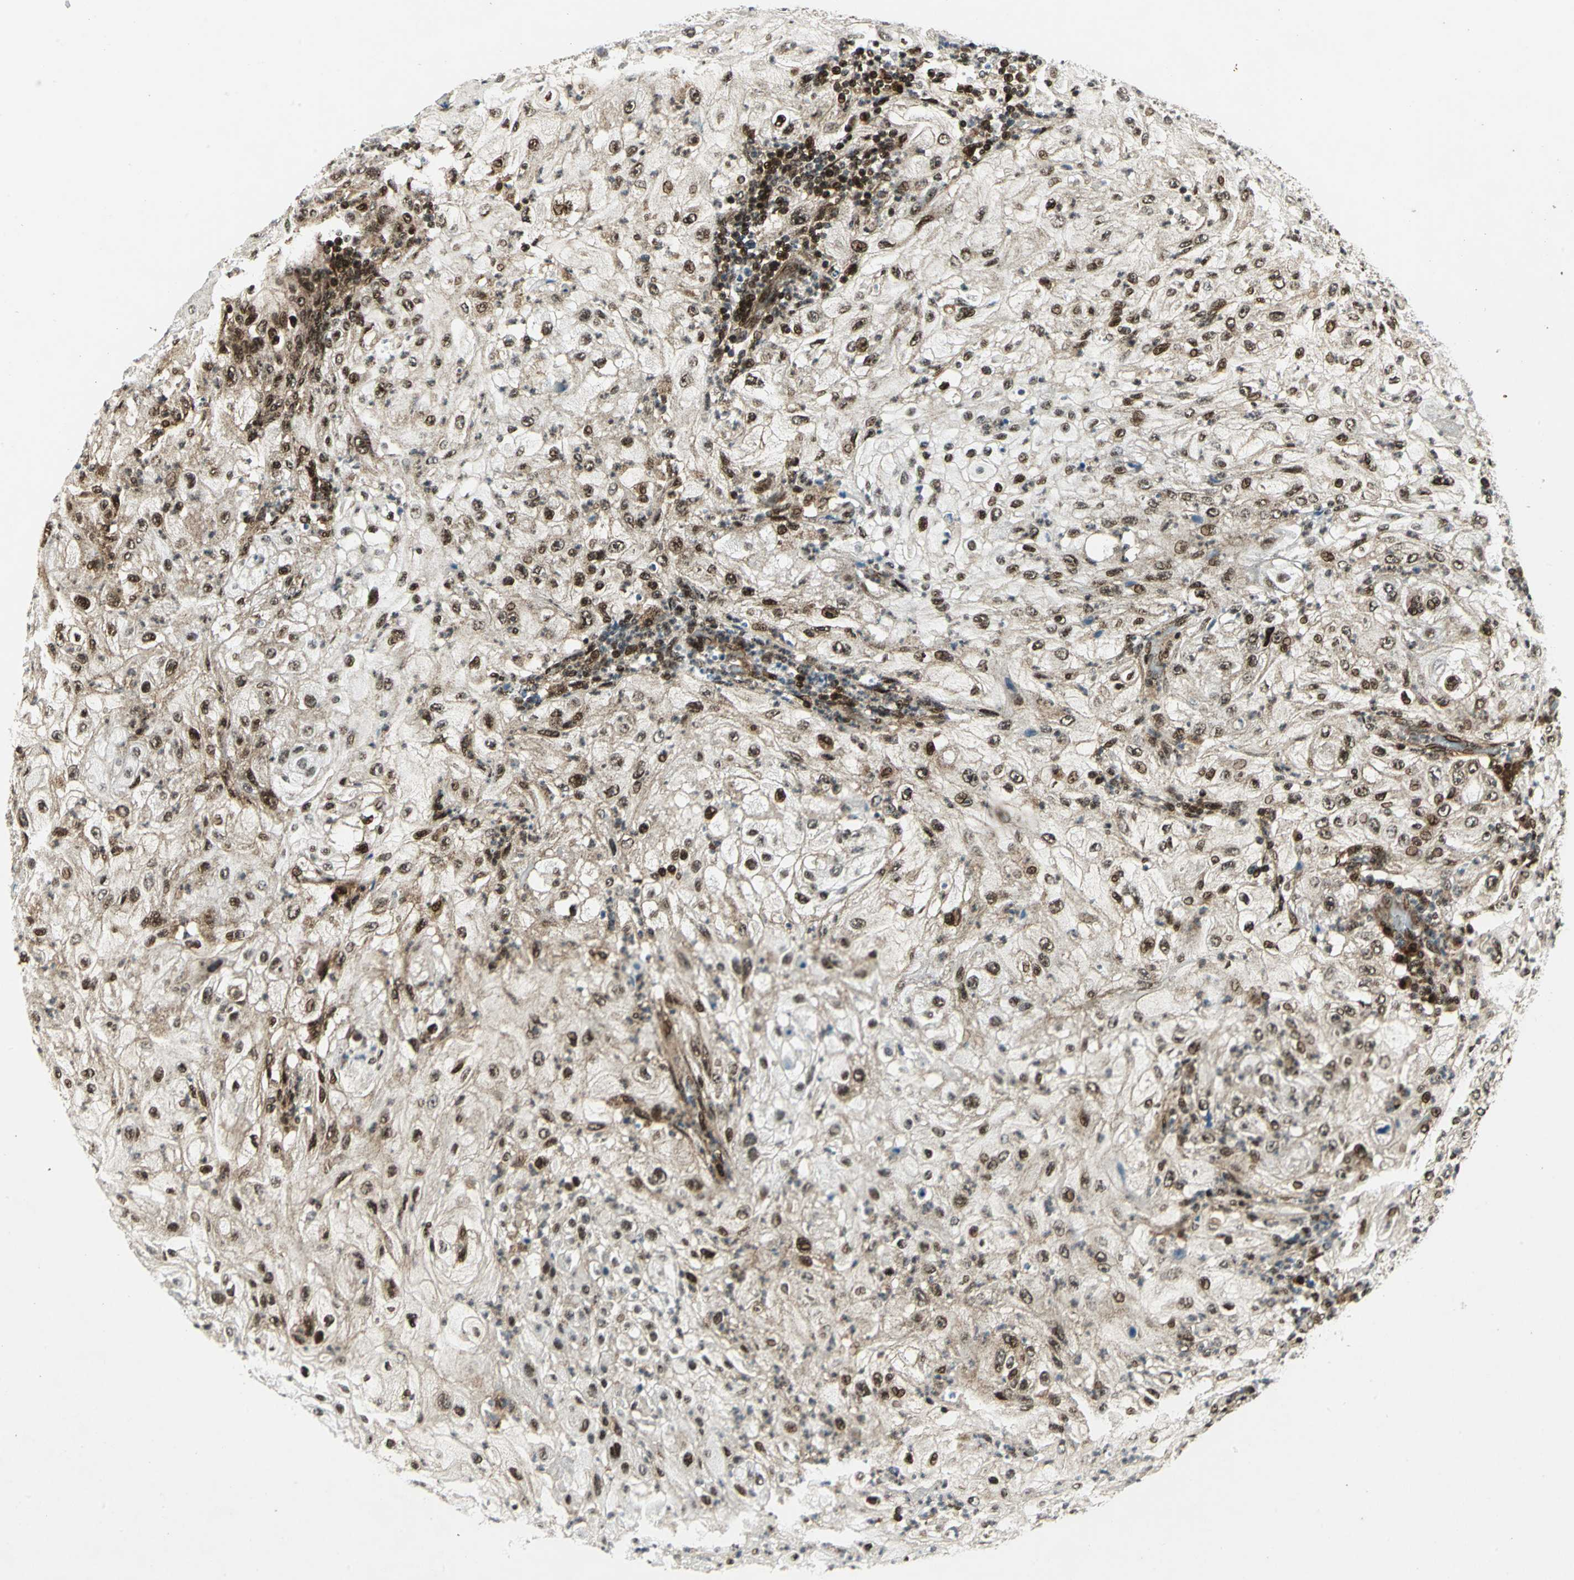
{"staining": {"intensity": "moderate", "quantity": ">75%", "location": "cytoplasmic/membranous,nuclear"}, "tissue": "lung cancer", "cell_type": "Tumor cells", "image_type": "cancer", "snomed": [{"axis": "morphology", "description": "Inflammation, NOS"}, {"axis": "morphology", "description": "Squamous cell carcinoma, NOS"}, {"axis": "topography", "description": "Lymph node"}, {"axis": "topography", "description": "Soft tissue"}, {"axis": "topography", "description": "Lung"}], "caption": "Squamous cell carcinoma (lung) stained with a brown dye displays moderate cytoplasmic/membranous and nuclear positive staining in about >75% of tumor cells.", "gene": "COPS5", "patient": {"sex": "male", "age": 66}}